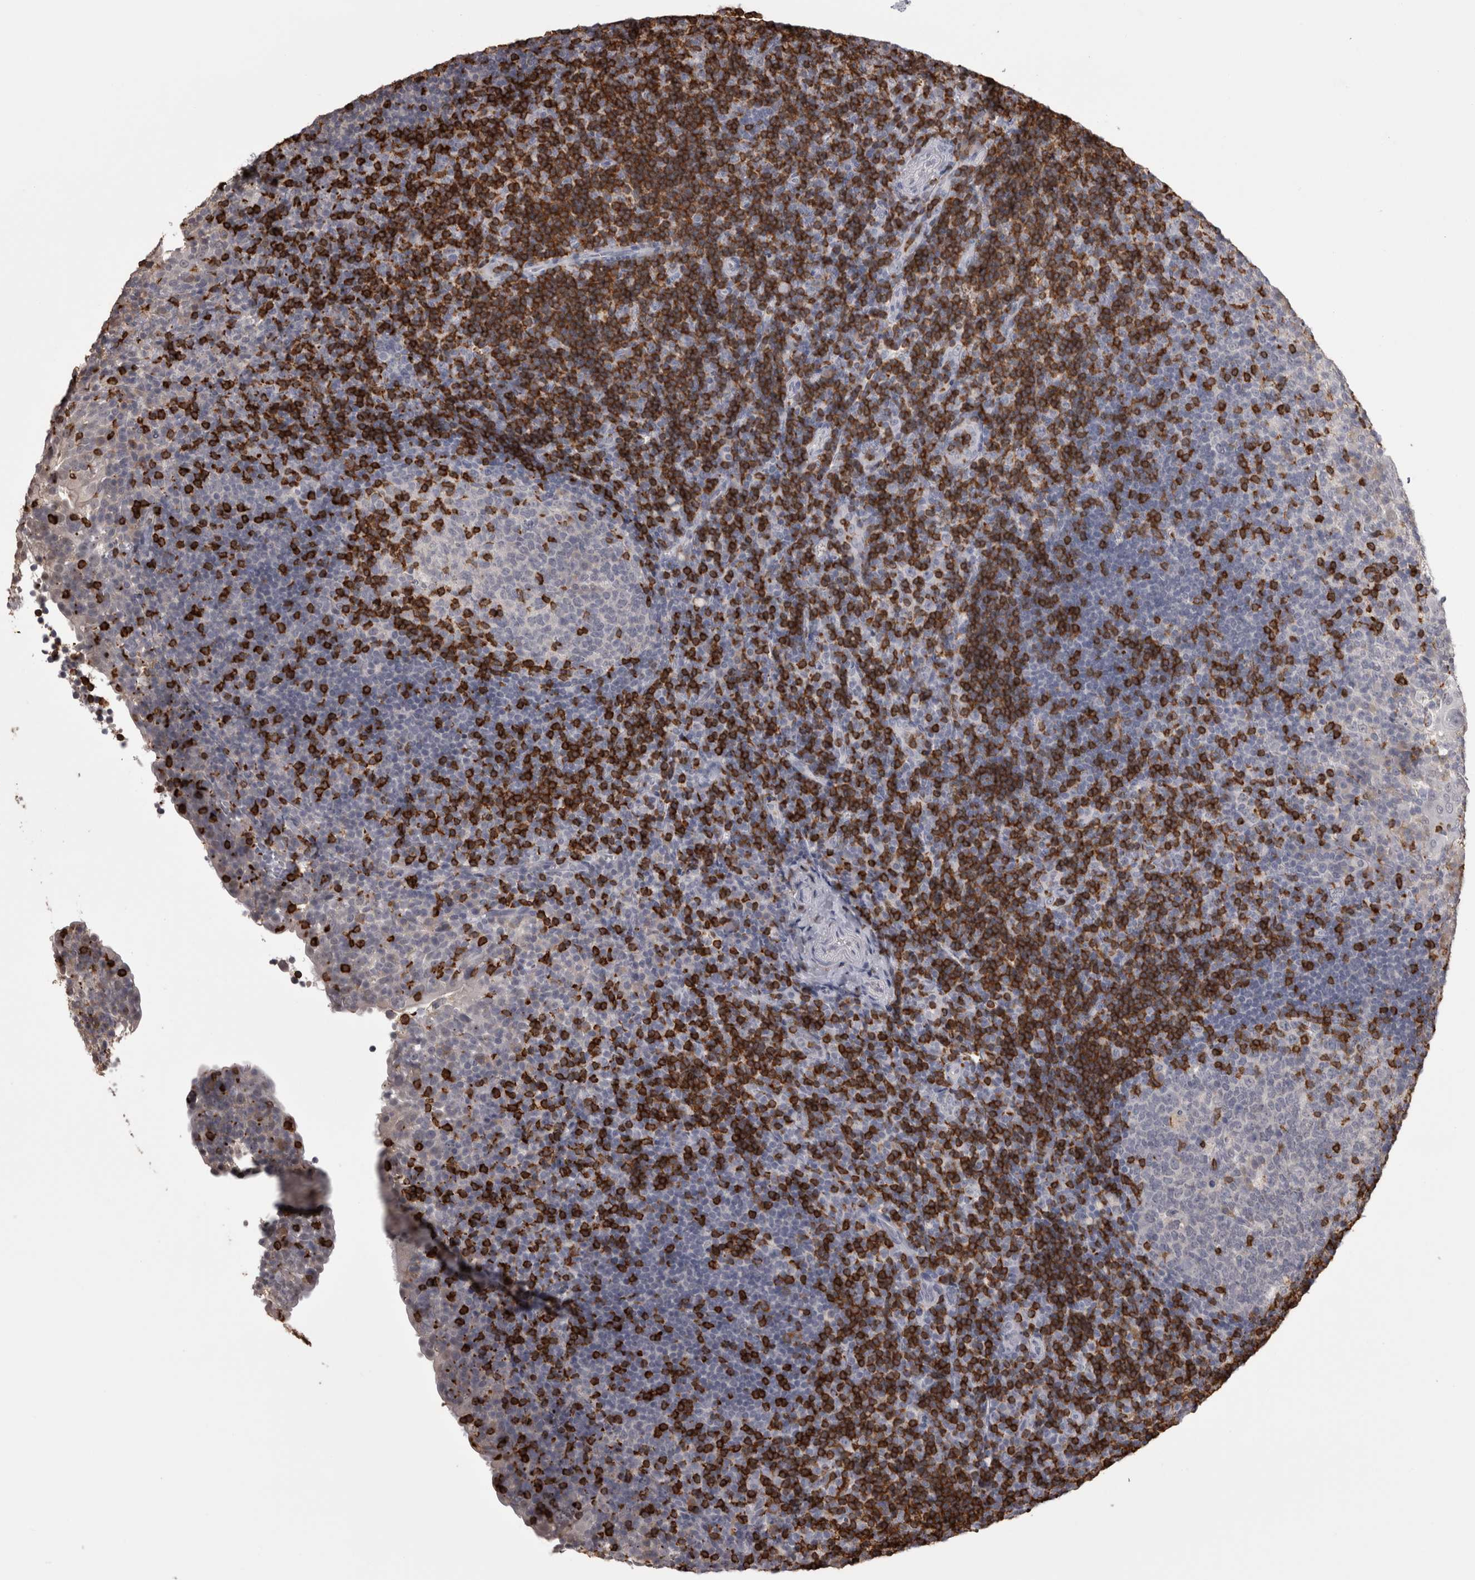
{"staining": {"intensity": "strong", "quantity": "<25%", "location": "cytoplasmic/membranous"}, "tissue": "tonsil", "cell_type": "Germinal center cells", "image_type": "normal", "snomed": [{"axis": "morphology", "description": "Normal tissue, NOS"}, {"axis": "topography", "description": "Tonsil"}], "caption": "Immunohistochemical staining of unremarkable human tonsil reveals medium levels of strong cytoplasmic/membranous positivity in approximately <25% of germinal center cells.", "gene": "SKAP1", "patient": {"sex": "female", "age": 40}}